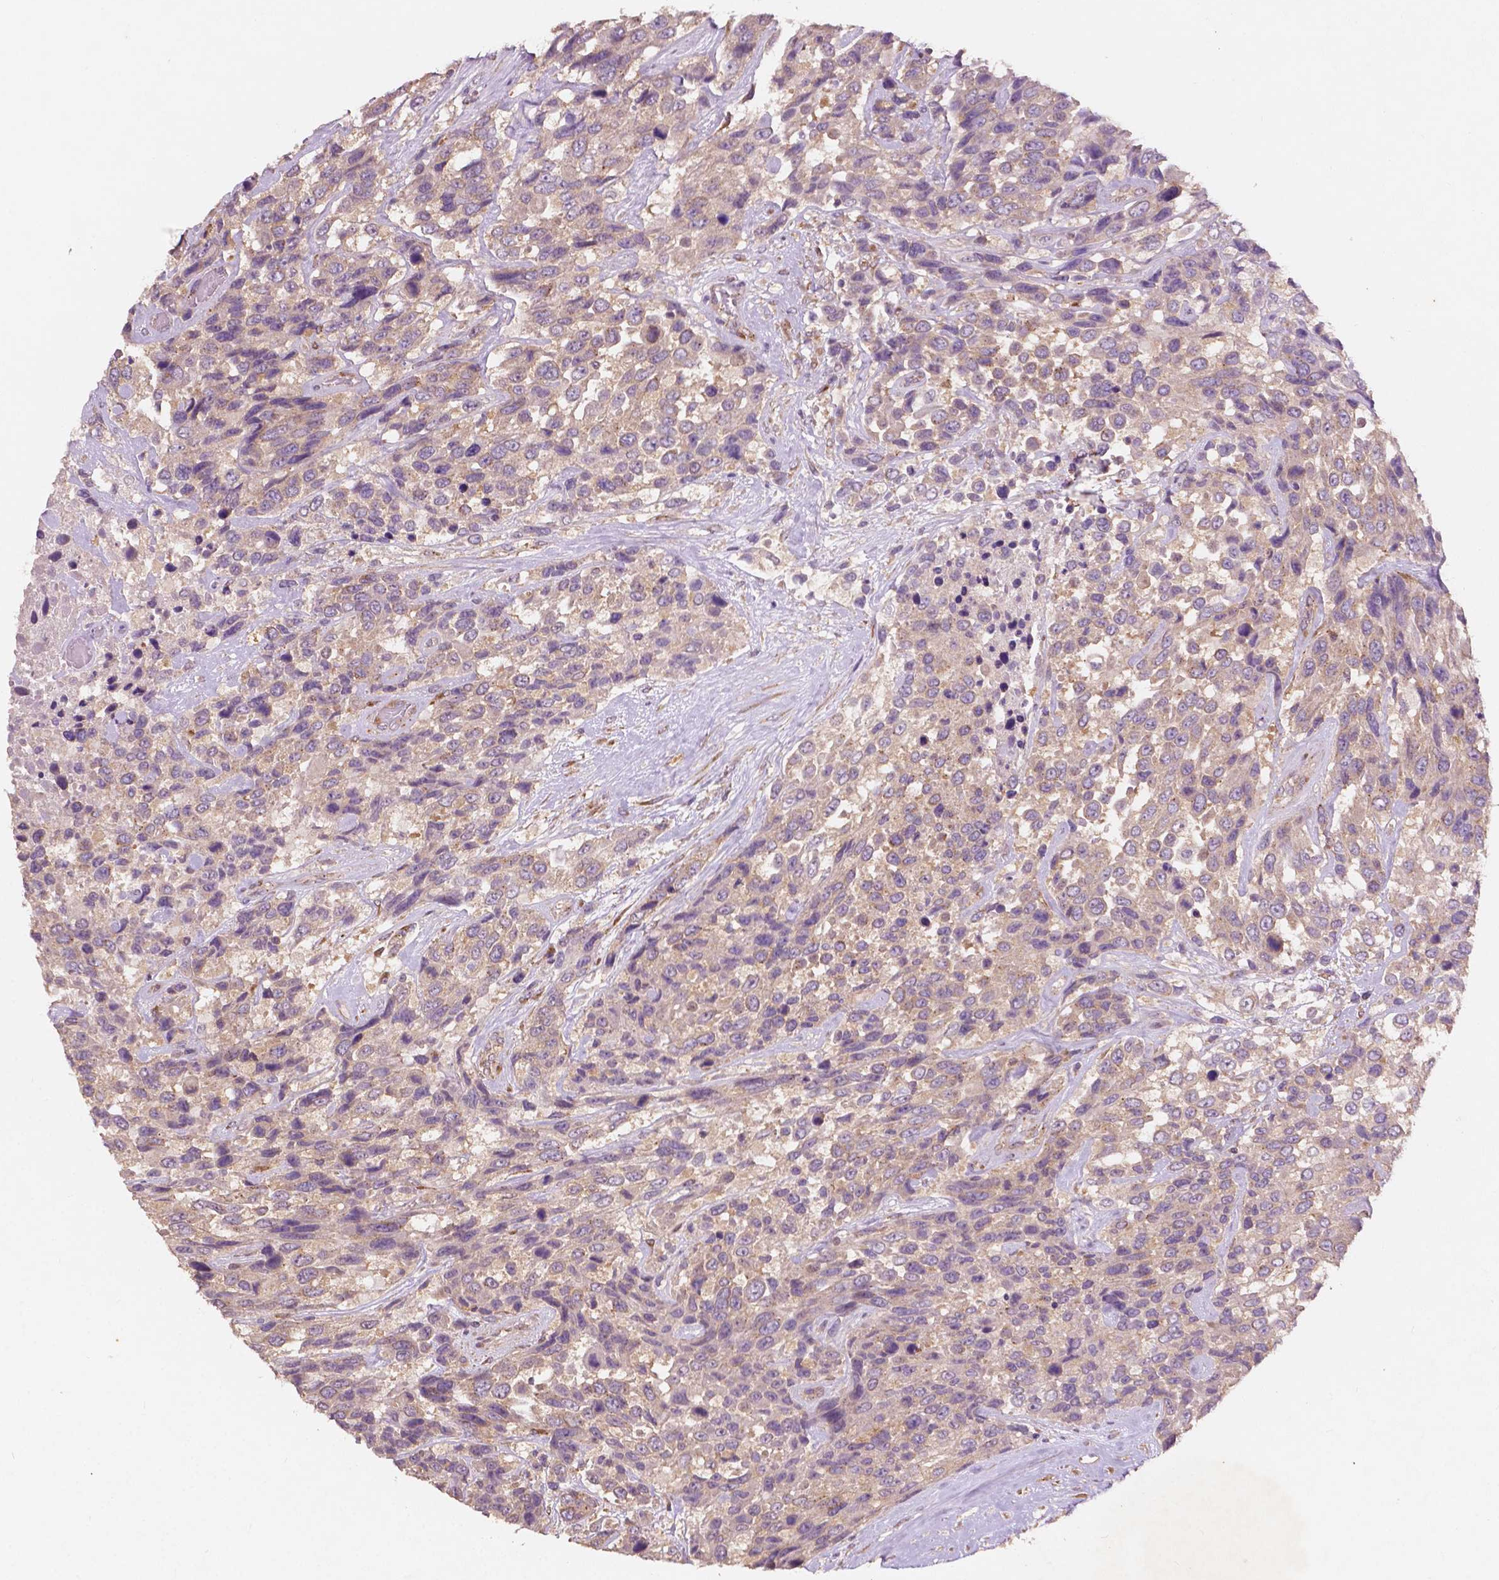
{"staining": {"intensity": "weak", "quantity": ">75%", "location": "cytoplasmic/membranous"}, "tissue": "urothelial cancer", "cell_type": "Tumor cells", "image_type": "cancer", "snomed": [{"axis": "morphology", "description": "Urothelial carcinoma, High grade"}, {"axis": "topography", "description": "Urinary bladder"}], "caption": "A high-resolution image shows immunohistochemistry (IHC) staining of urothelial carcinoma (high-grade), which reveals weak cytoplasmic/membranous positivity in approximately >75% of tumor cells. The protein is shown in brown color, while the nuclei are stained blue.", "gene": "CHPT1", "patient": {"sex": "female", "age": 70}}